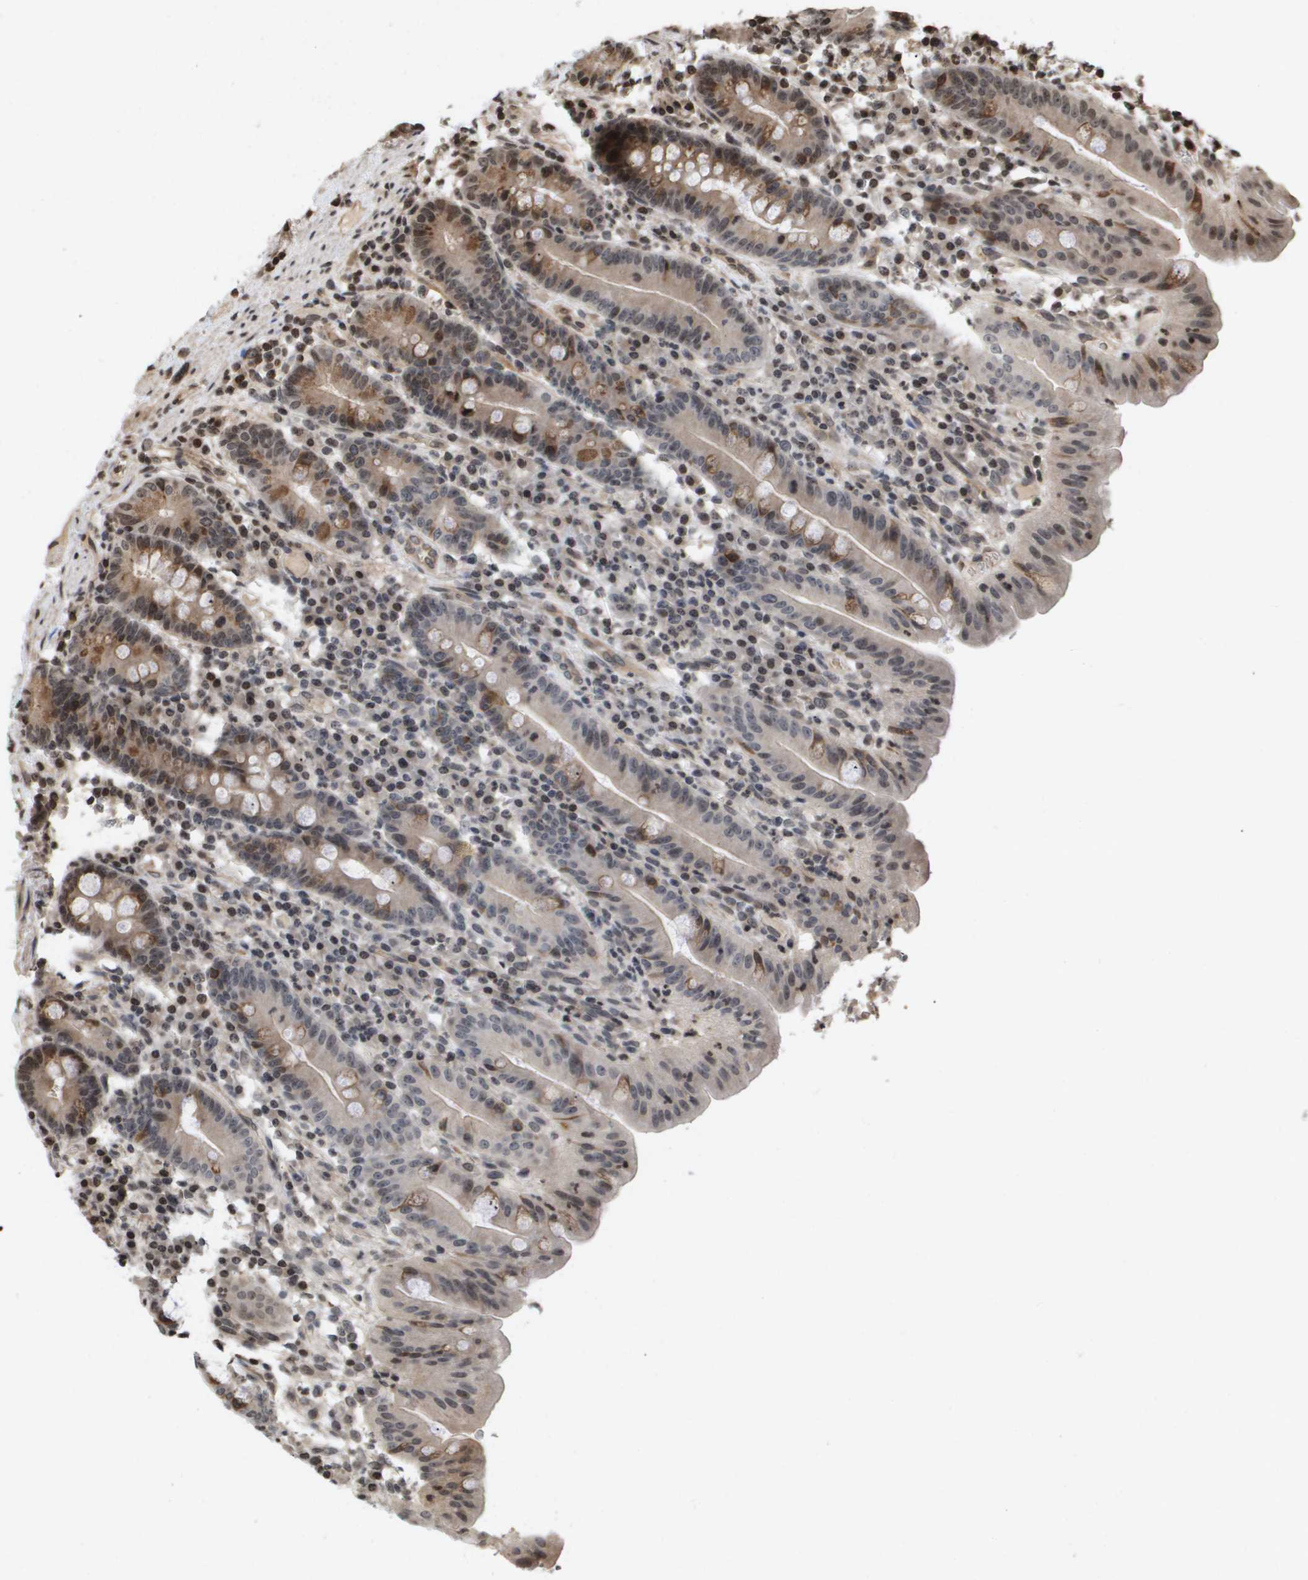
{"staining": {"intensity": "moderate", "quantity": "<25%", "location": "cytoplasmic/membranous,nuclear"}, "tissue": "duodenum", "cell_type": "Glandular cells", "image_type": "normal", "snomed": [{"axis": "morphology", "description": "Normal tissue, NOS"}, {"axis": "topography", "description": "Duodenum"}], "caption": "A low amount of moderate cytoplasmic/membranous,nuclear positivity is appreciated in about <25% of glandular cells in unremarkable duodenum.", "gene": "HSPA6", "patient": {"sex": "male", "age": 50}}